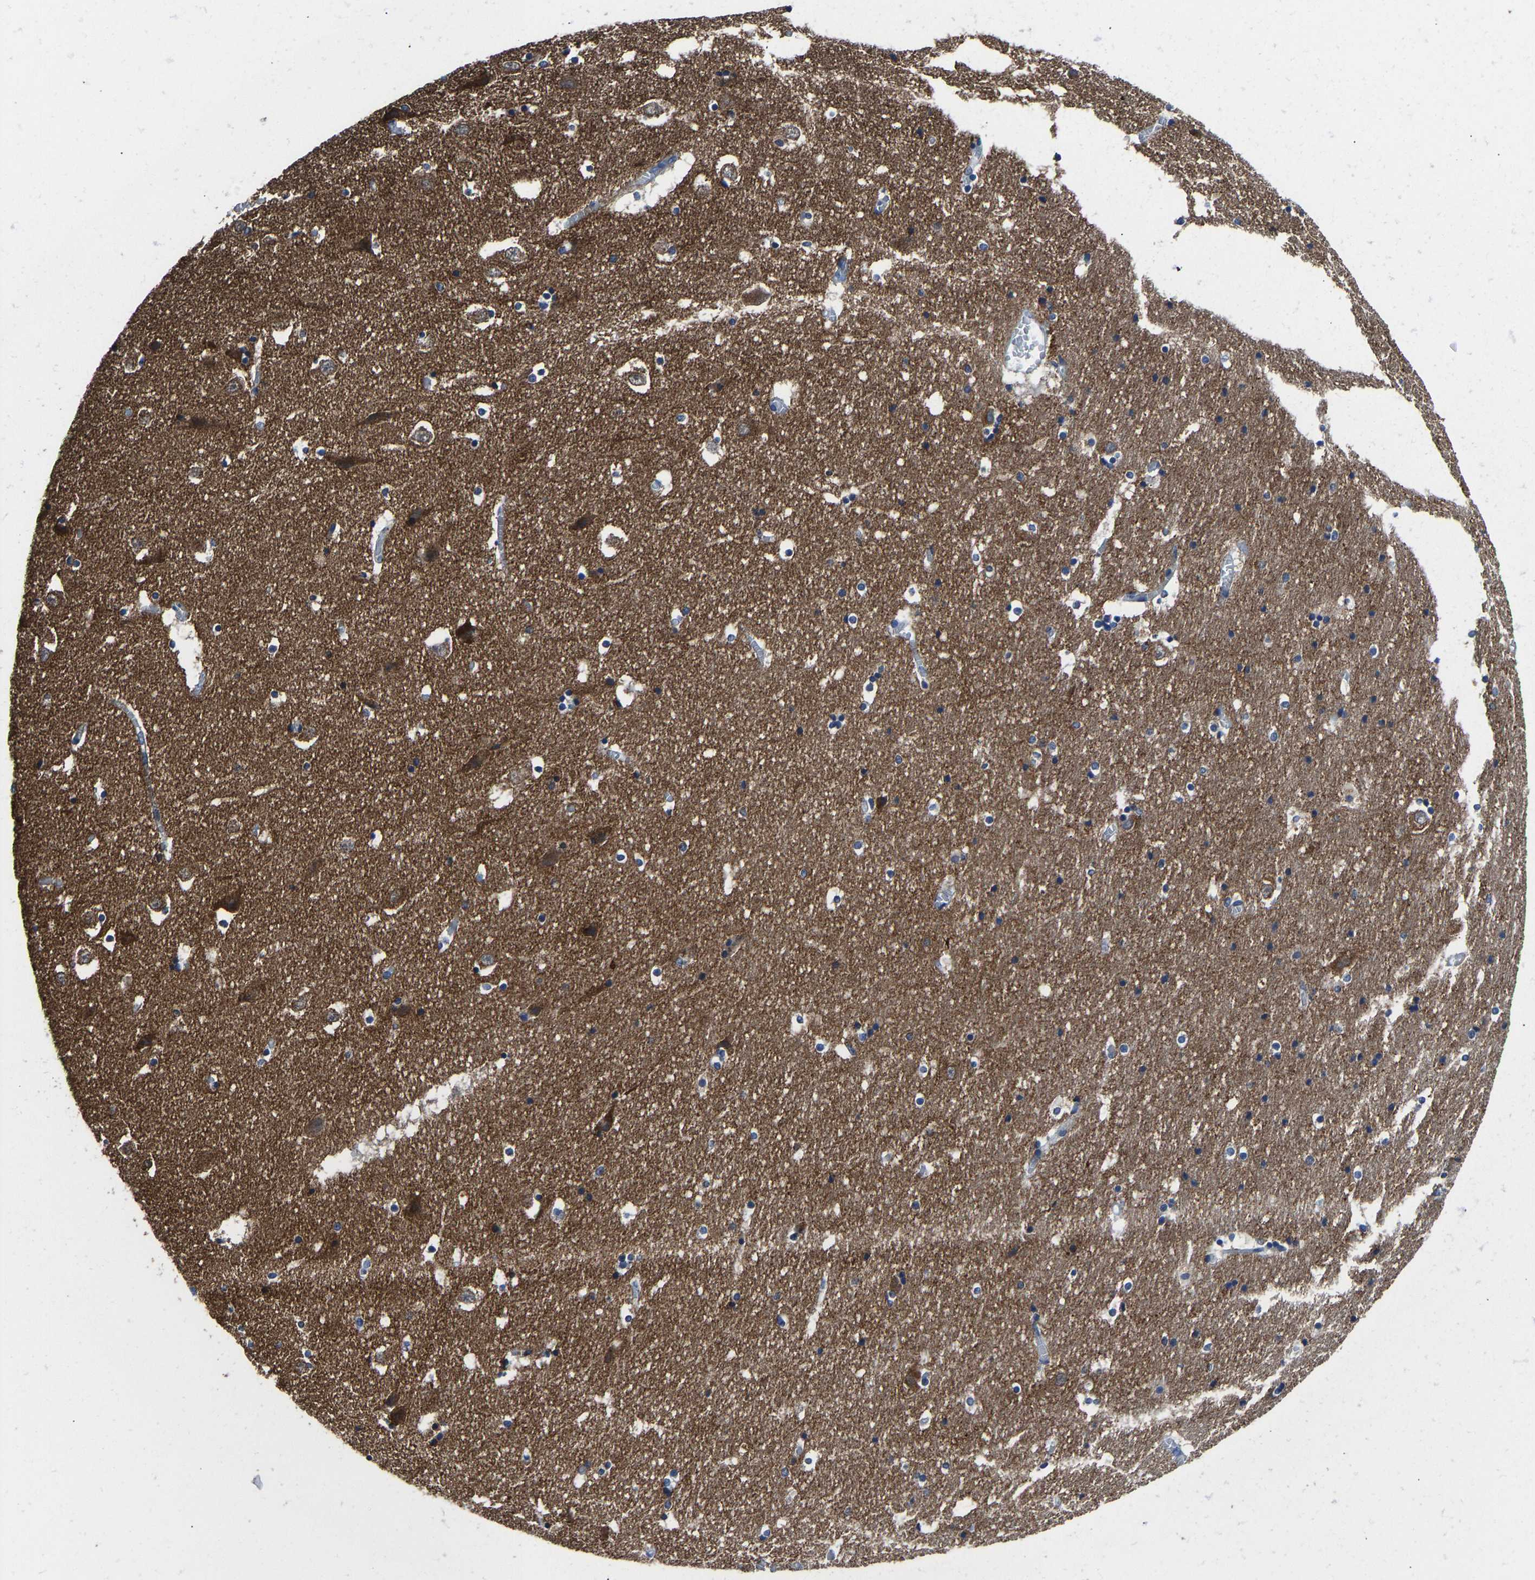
{"staining": {"intensity": "moderate", "quantity": "<25%", "location": "cytoplasmic/membranous"}, "tissue": "hippocampus", "cell_type": "Glial cells", "image_type": "normal", "snomed": [{"axis": "morphology", "description": "Normal tissue, NOS"}, {"axis": "topography", "description": "Hippocampus"}], "caption": "An immunohistochemistry micrograph of unremarkable tissue is shown. Protein staining in brown highlights moderate cytoplasmic/membranous positivity in hippocampus within glial cells. The protein is stained brown, and the nuclei are stained in blue (DAB (3,3'-diaminobenzidine) IHC with brightfield microscopy, high magnification).", "gene": "ATP6V1E1", "patient": {"sex": "male", "age": 45}}